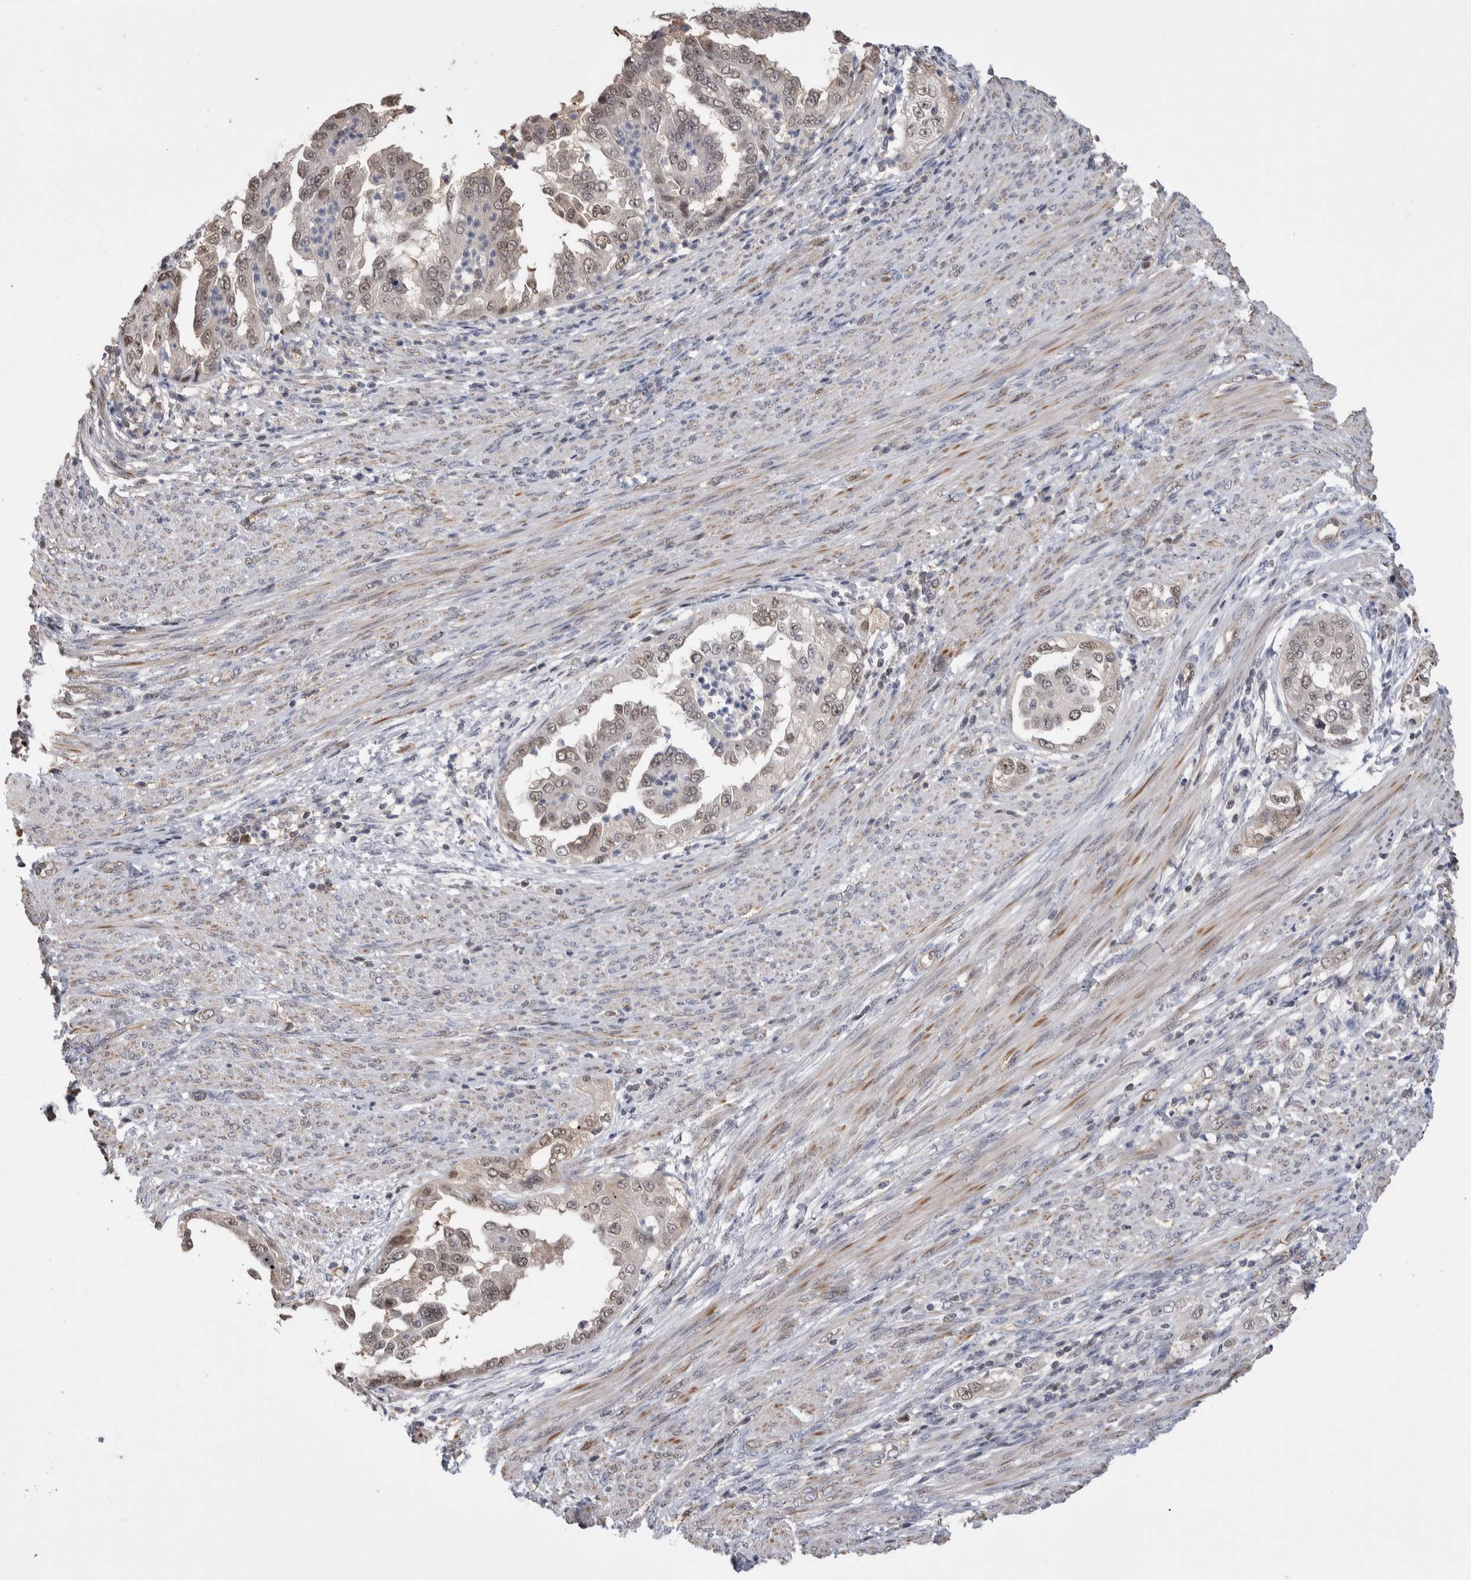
{"staining": {"intensity": "weak", "quantity": ">75%", "location": "nuclear"}, "tissue": "endometrial cancer", "cell_type": "Tumor cells", "image_type": "cancer", "snomed": [{"axis": "morphology", "description": "Adenocarcinoma, NOS"}, {"axis": "topography", "description": "Endometrium"}], "caption": "A histopathology image of adenocarcinoma (endometrial) stained for a protein displays weak nuclear brown staining in tumor cells.", "gene": "ZBTB49", "patient": {"sex": "female", "age": 85}}